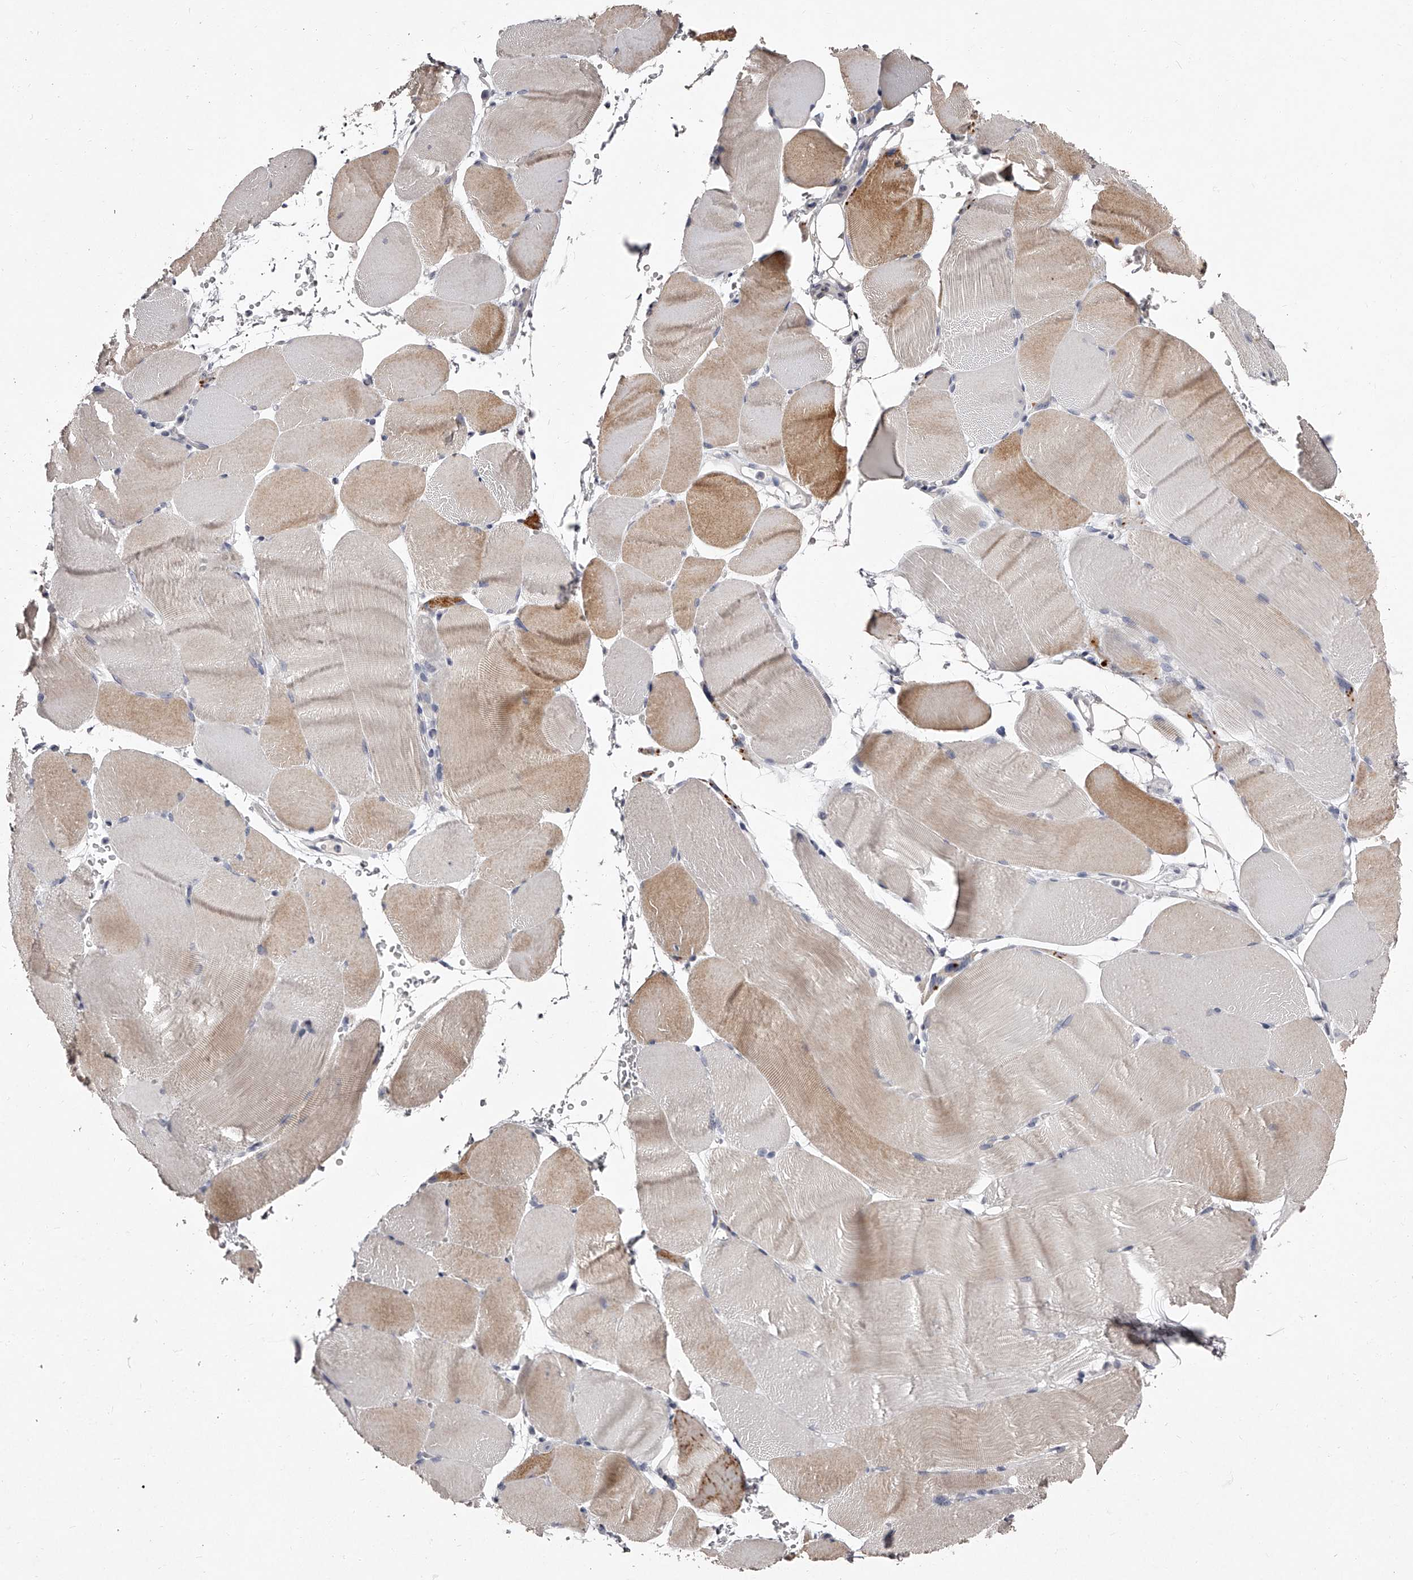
{"staining": {"intensity": "moderate", "quantity": "<25%", "location": "cytoplasmic/membranous"}, "tissue": "skeletal muscle", "cell_type": "Myocytes", "image_type": "normal", "snomed": [{"axis": "morphology", "description": "Normal tissue, NOS"}, {"axis": "topography", "description": "Skeletal muscle"}, {"axis": "topography", "description": "Parathyroid gland"}], "caption": "Moderate cytoplasmic/membranous protein expression is appreciated in about <25% of myocytes in skeletal muscle.", "gene": "NT5DC1", "patient": {"sex": "female", "age": 37}}